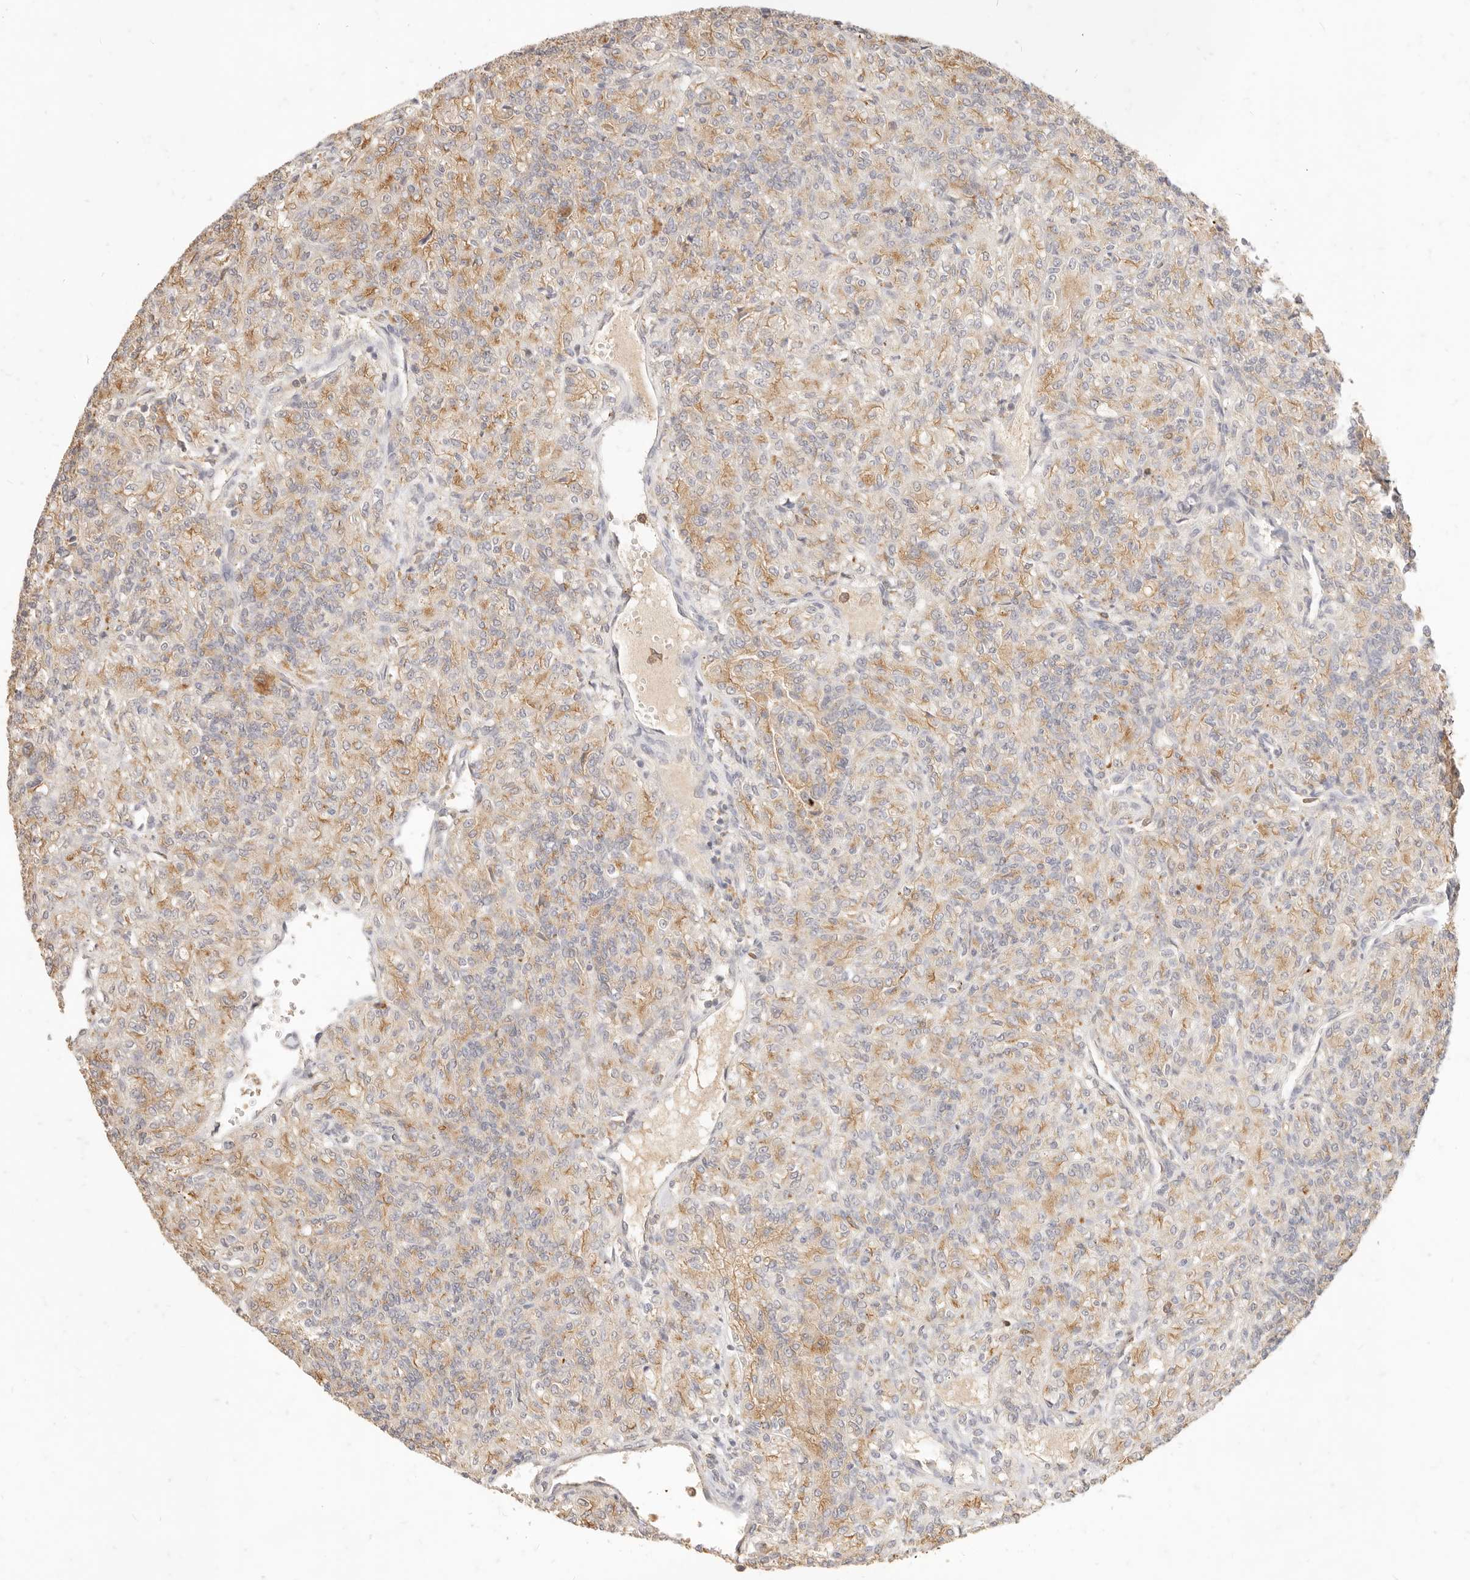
{"staining": {"intensity": "negative", "quantity": "none", "location": "none"}, "tissue": "renal cancer", "cell_type": "Tumor cells", "image_type": "cancer", "snomed": [{"axis": "morphology", "description": "Adenocarcinoma, NOS"}, {"axis": "topography", "description": "Kidney"}], "caption": "Immunohistochemistry (IHC) of human renal adenocarcinoma exhibits no staining in tumor cells. Nuclei are stained in blue.", "gene": "TMTC2", "patient": {"sex": "male", "age": 77}}